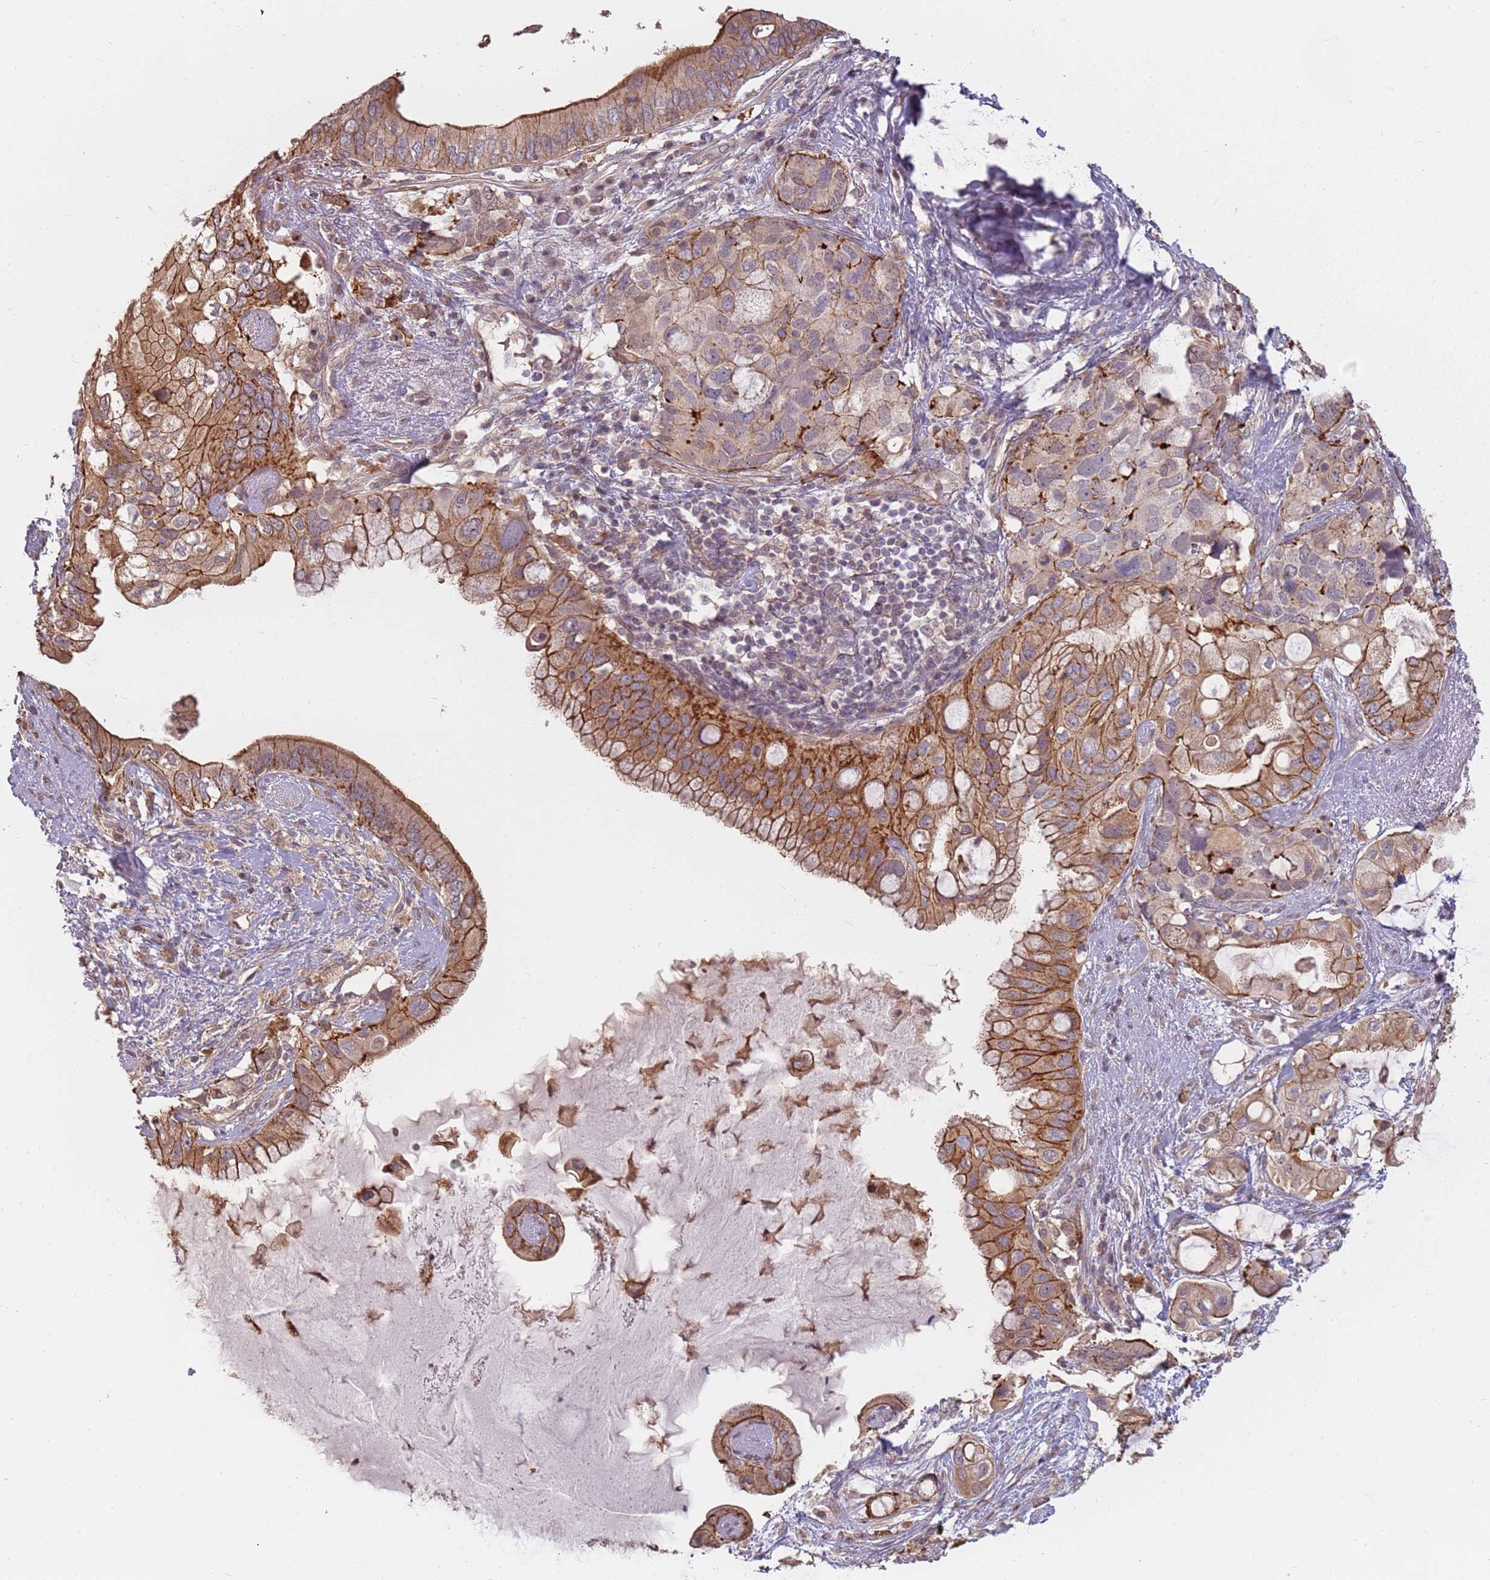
{"staining": {"intensity": "moderate", "quantity": "25%-75%", "location": "cytoplasmic/membranous"}, "tissue": "pancreatic cancer", "cell_type": "Tumor cells", "image_type": "cancer", "snomed": [{"axis": "morphology", "description": "Adenocarcinoma, NOS"}, {"axis": "topography", "description": "Pancreas"}], "caption": "Protein expression analysis of human pancreatic adenocarcinoma reveals moderate cytoplasmic/membranous positivity in approximately 25%-75% of tumor cells.", "gene": "PPP1R14C", "patient": {"sex": "female", "age": 56}}